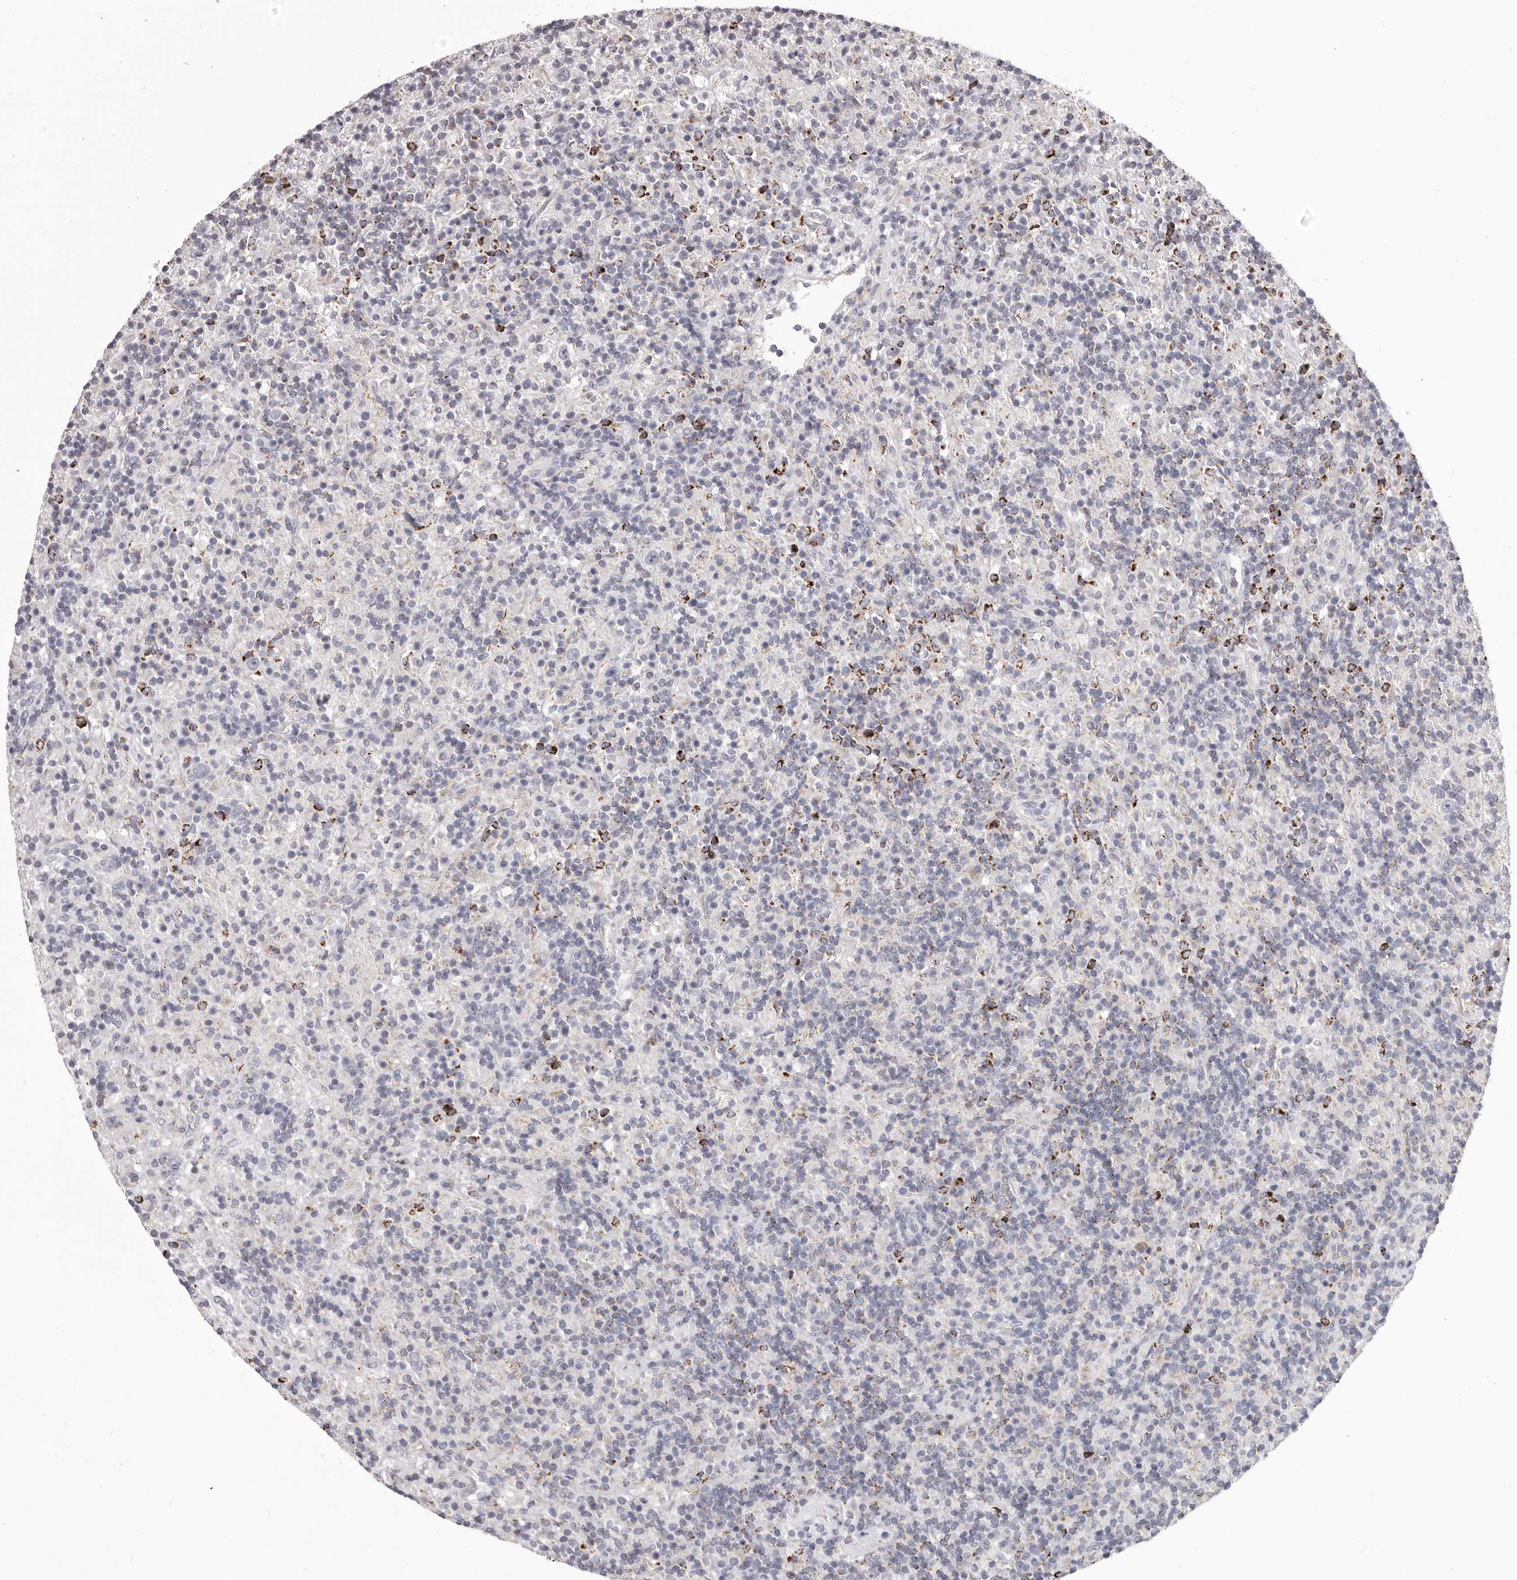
{"staining": {"intensity": "negative", "quantity": "none", "location": "none"}, "tissue": "lymphoma", "cell_type": "Tumor cells", "image_type": "cancer", "snomed": [{"axis": "morphology", "description": "Hodgkin's disease, NOS"}, {"axis": "topography", "description": "Lymph node"}], "caption": "Immunohistochemistry histopathology image of Hodgkin's disease stained for a protein (brown), which exhibits no expression in tumor cells. (DAB (3,3'-diaminobenzidine) IHC with hematoxylin counter stain).", "gene": "PRMT2", "patient": {"sex": "male", "age": 70}}